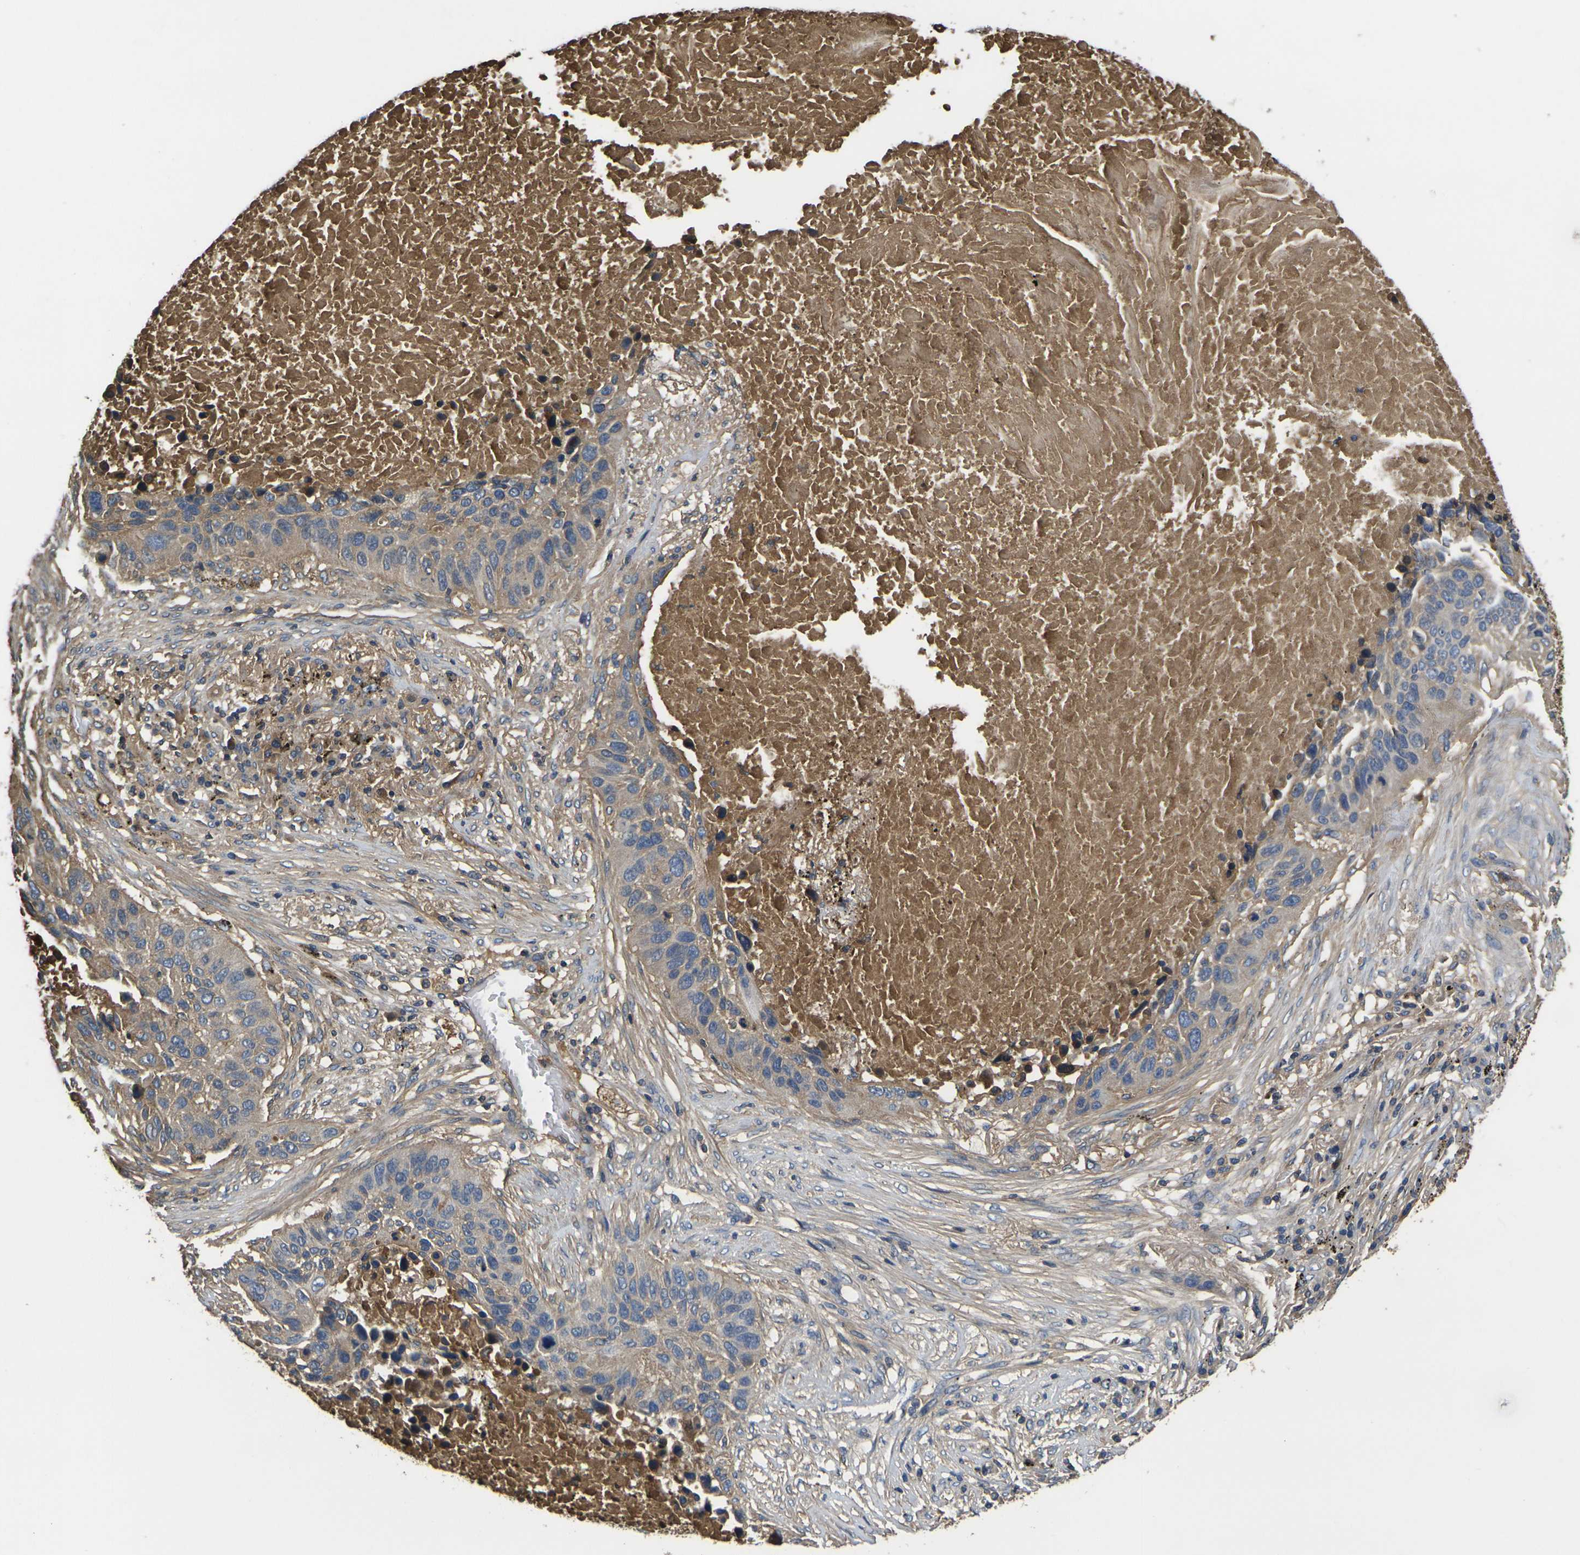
{"staining": {"intensity": "weak", "quantity": ">75%", "location": "cytoplasmic/membranous"}, "tissue": "lung cancer", "cell_type": "Tumor cells", "image_type": "cancer", "snomed": [{"axis": "morphology", "description": "Squamous cell carcinoma, NOS"}, {"axis": "topography", "description": "Lung"}], "caption": "About >75% of tumor cells in human lung cancer show weak cytoplasmic/membranous protein staining as visualized by brown immunohistochemical staining.", "gene": "HSPG2", "patient": {"sex": "male", "age": 57}}